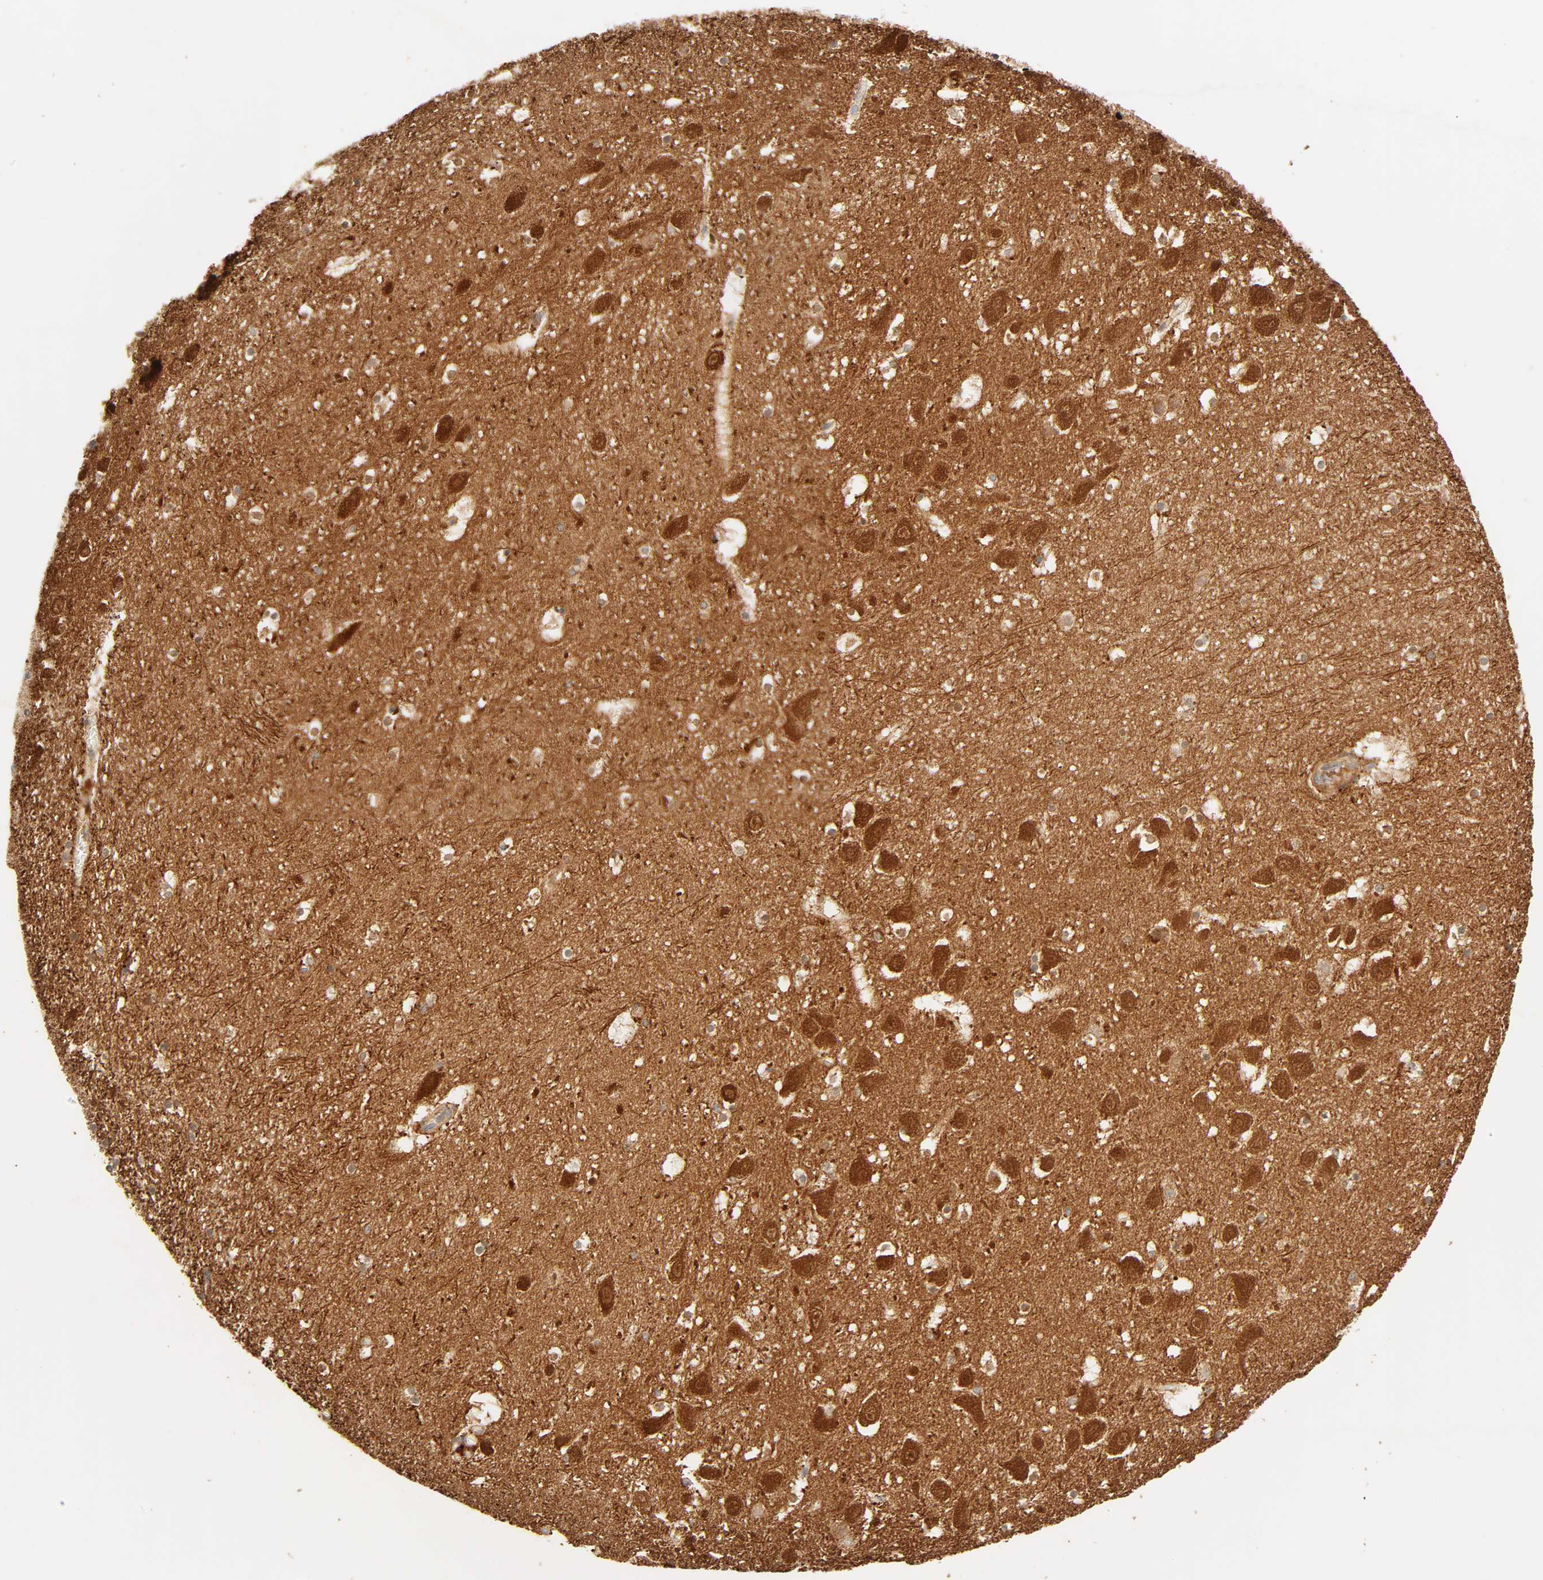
{"staining": {"intensity": "moderate", "quantity": ">75%", "location": "cytoplasmic/membranous"}, "tissue": "hippocampus", "cell_type": "Glial cells", "image_type": "normal", "snomed": [{"axis": "morphology", "description": "Normal tissue, NOS"}, {"axis": "topography", "description": "Hippocampus"}], "caption": "Brown immunohistochemical staining in benign hippocampus exhibits moderate cytoplasmic/membranous staining in about >75% of glial cells. (DAB (3,3'-diaminobenzidine) IHC, brown staining for protein, blue staining for nuclei).", "gene": "MAPK6", "patient": {"sex": "male", "age": 45}}